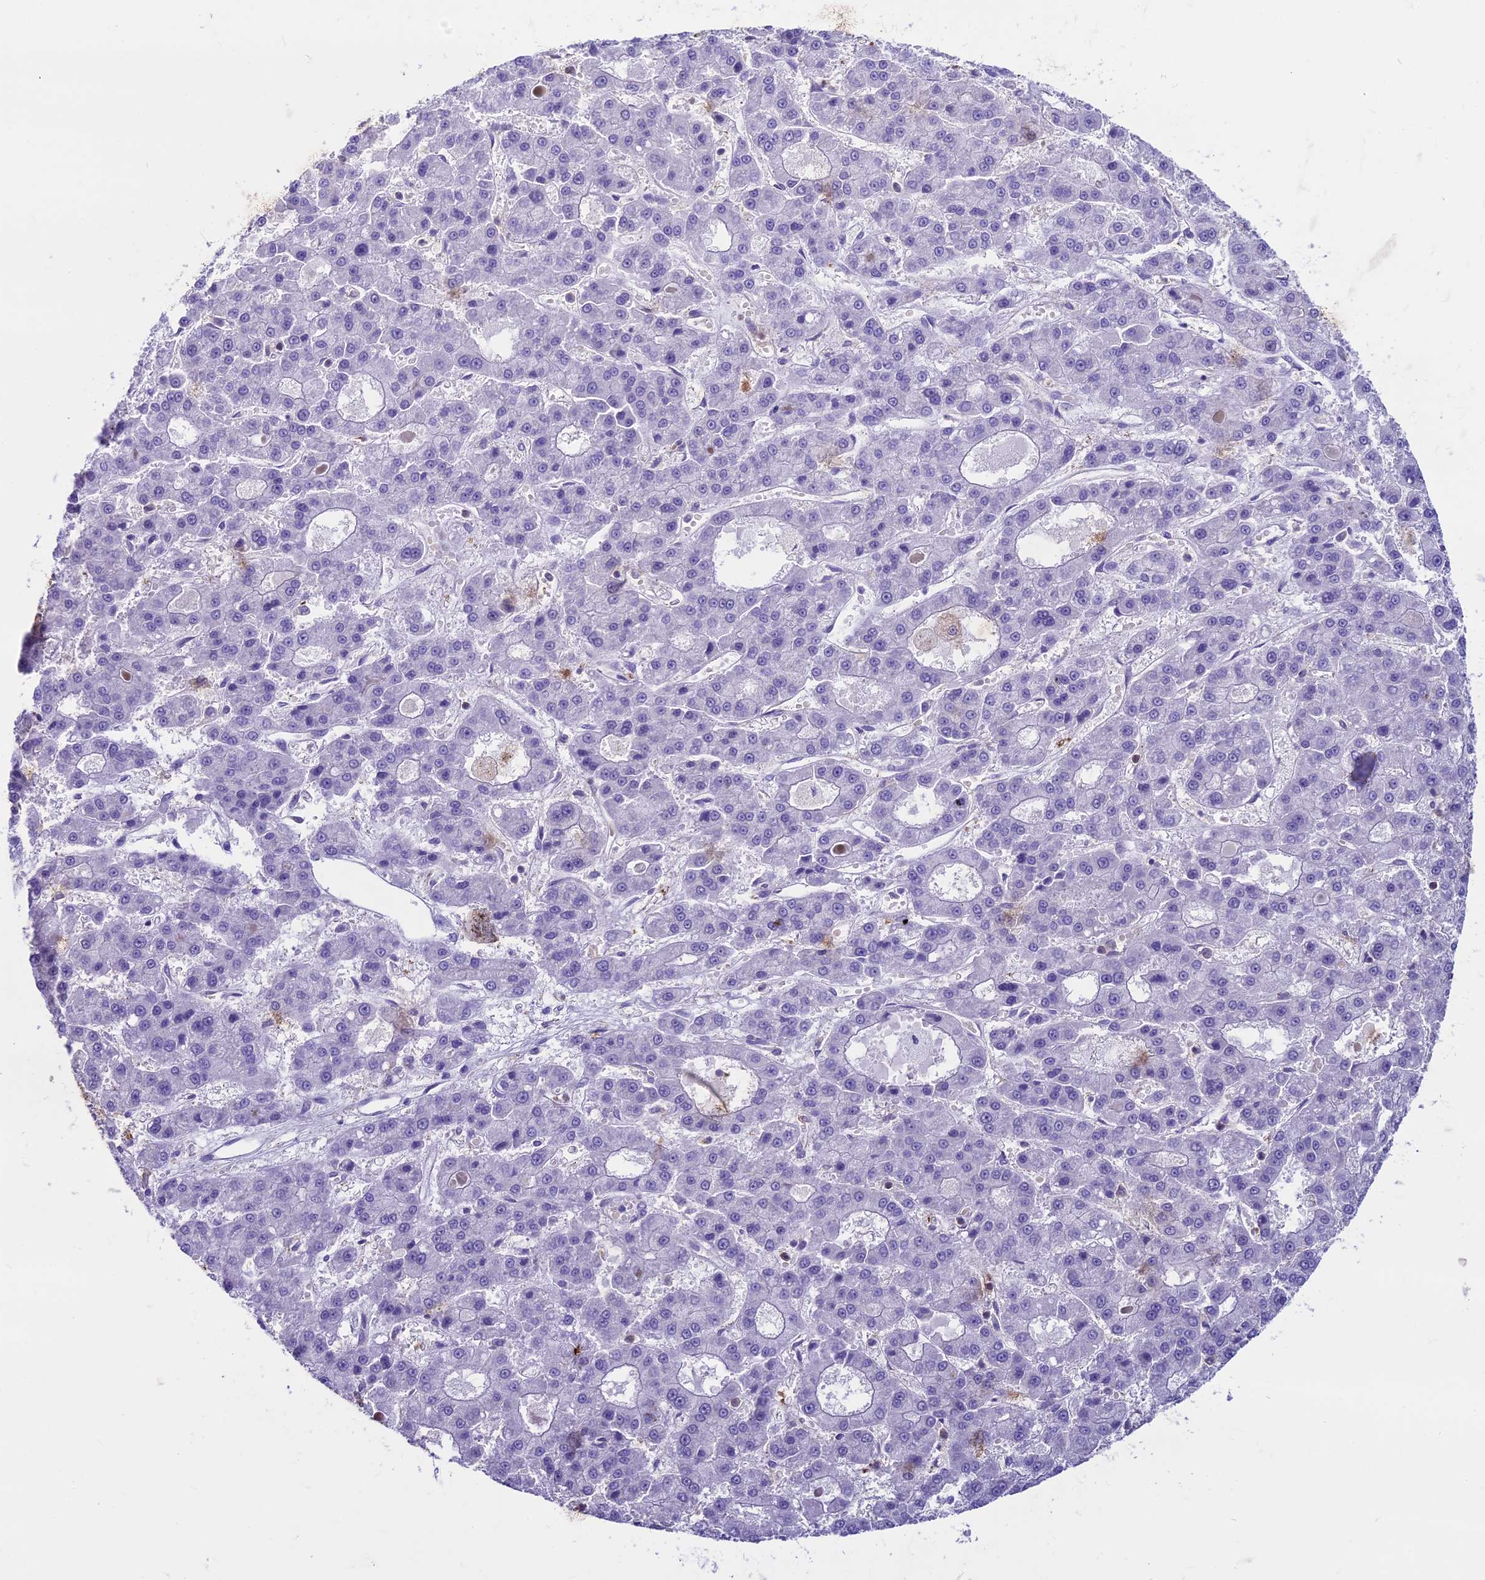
{"staining": {"intensity": "negative", "quantity": "none", "location": "none"}, "tissue": "liver cancer", "cell_type": "Tumor cells", "image_type": "cancer", "snomed": [{"axis": "morphology", "description": "Carcinoma, Hepatocellular, NOS"}, {"axis": "topography", "description": "Liver"}], "caption": "Immunohistochemical staining of human liver cancer (hepatocellular carcinoma) exhibits no significant expression in tumor cells.", "gene": "CDAN1", "patient": {"sex": "male", "age": 70}}